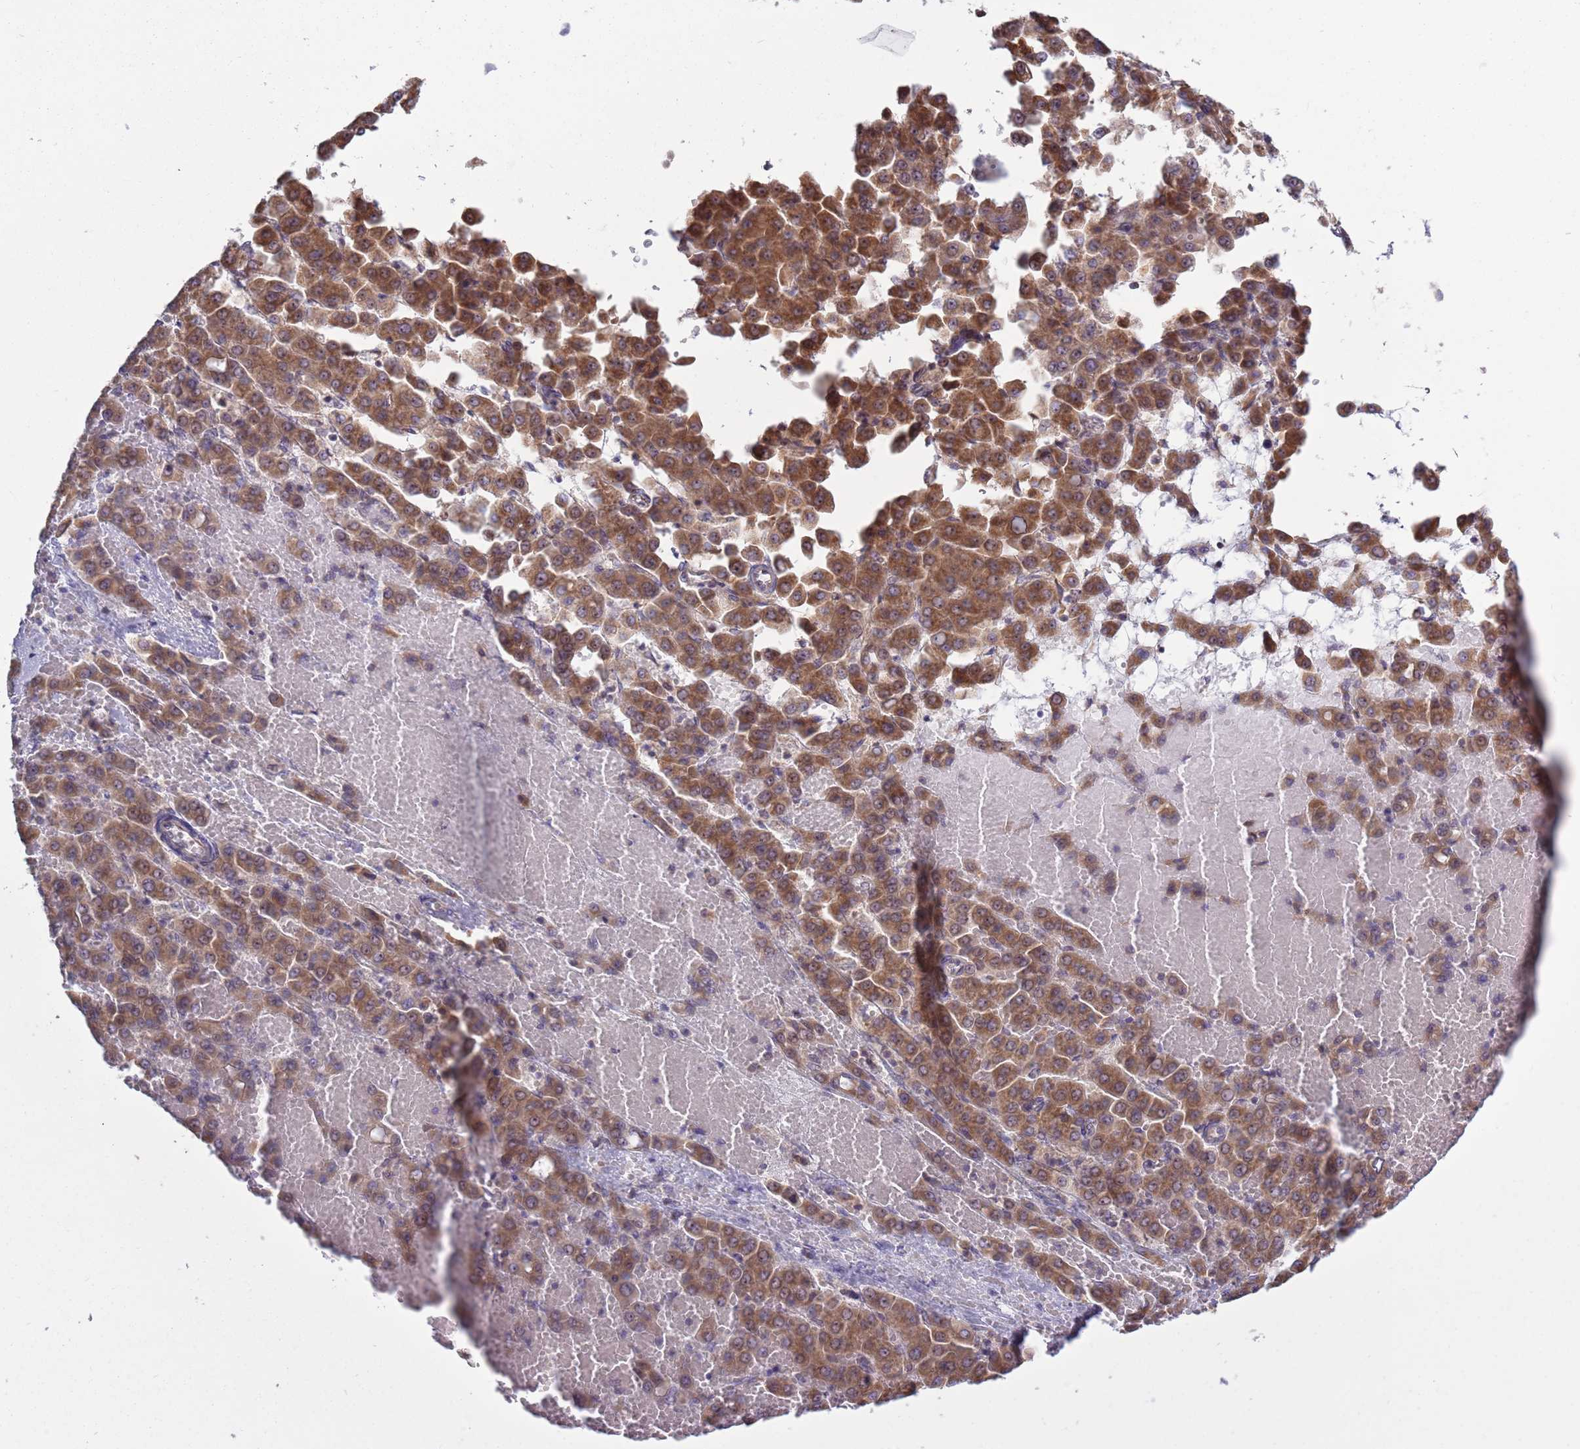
{"staining": {"intensity": "moderate", "quantity": ">75%", "location": "cytoplasmic/membranous,nuclear"}, "tissue": "liver cancer", "cell_type": "Tumor cells", "image_type": "cancer", "snomed": [{"axis": "morphology", "description": "Carcinoma, Hepatocellular, NOS"}, {"axis": "topography", "description": "Liver"}], "caption": "This is an image of immunohistochemistry (IHC) staining of liver cancer (hepatocellular carcinoma), which shows moderate staining in the cytoplasmic/membranous and nuclear of tumor cells.", "gene": "RPL17-C18orf32", "patient": {"sex": "male", "age": 47}}